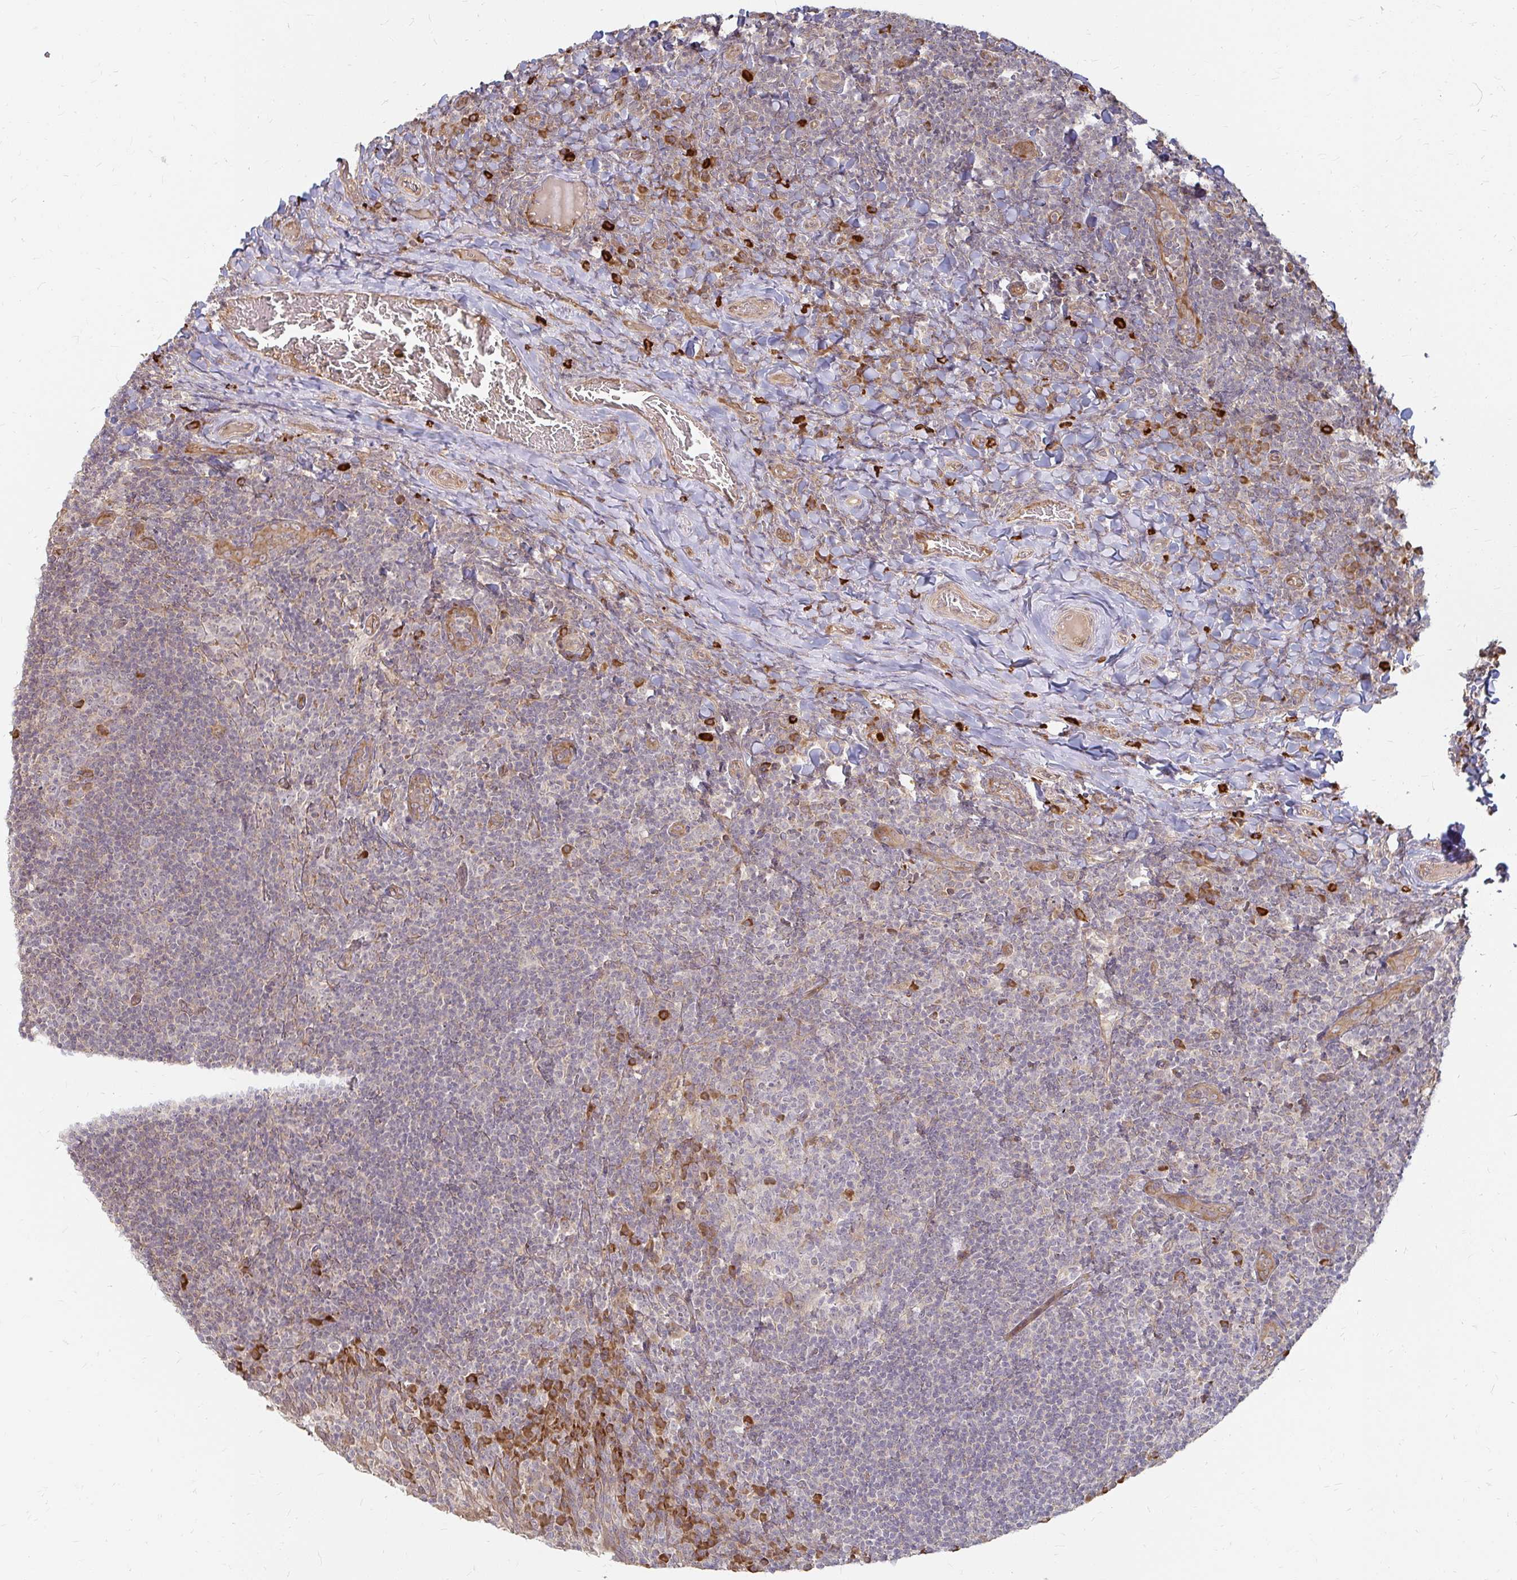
{"staining": {"intensity": "moderate", "quantity": "<25%", "location": "cytoplasmic/membranous"}, "tissue": "tonsil", "cell_type": "Germinal center cells", "image_type": "normal", "snomed": [{"axis": "morphology", "description": "Normal tissue, NOS"}, {"axis": "topography", "description": "Tonsil"}], "caption": "Protein staining by IHC shows moderate cytoplasmic/membranous expression in approximately <25% of germinal center cells in normal tonsil.", "gene": "CAST", "patient": {"sex": "female", "age": 10}}